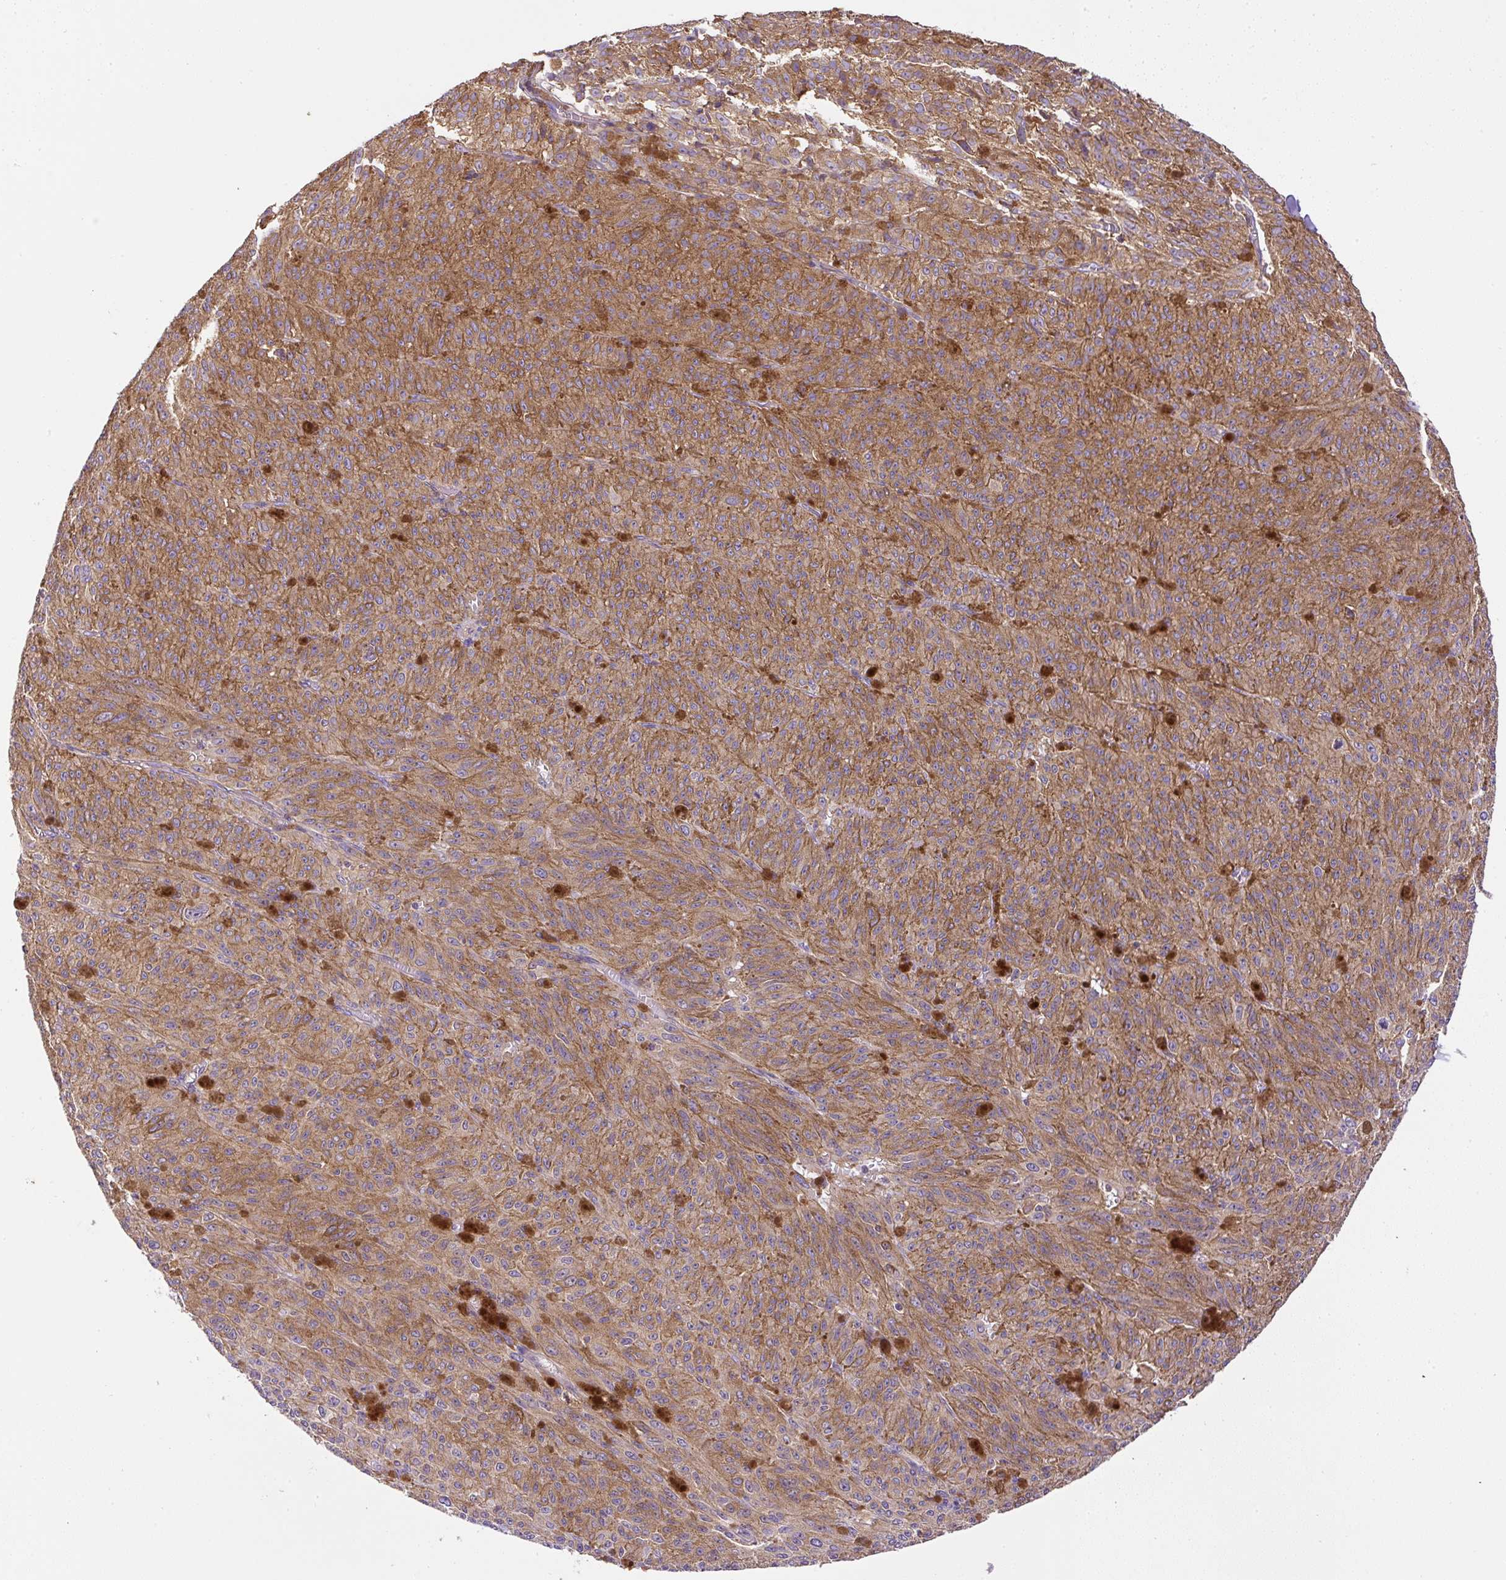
{"staining": {"intensity": "moderate", "quantity": ">75%", "location": "cytoplasmic/membranous"}, "tissue": "melanoma", "cell_type": "Tumor cells", "image_type": "cancer", "snomed": [{"axis": "morphology", "description": "Malignant melanoma, NOS"}, {"axis": "topography", "description": "Skin"}], "caption": "A high-resolution micrograph shows immunohistochemistry (IHC) staining of malignant melanoma, which reveals moderate cytoplasmic/membranous positivity in about >75% of tumor cells. (brown staining indicates protein expression, while blue staining denotes nuclei).", "gene": "CCDC28A", "patient": {"sex": "female", "age": 52}}